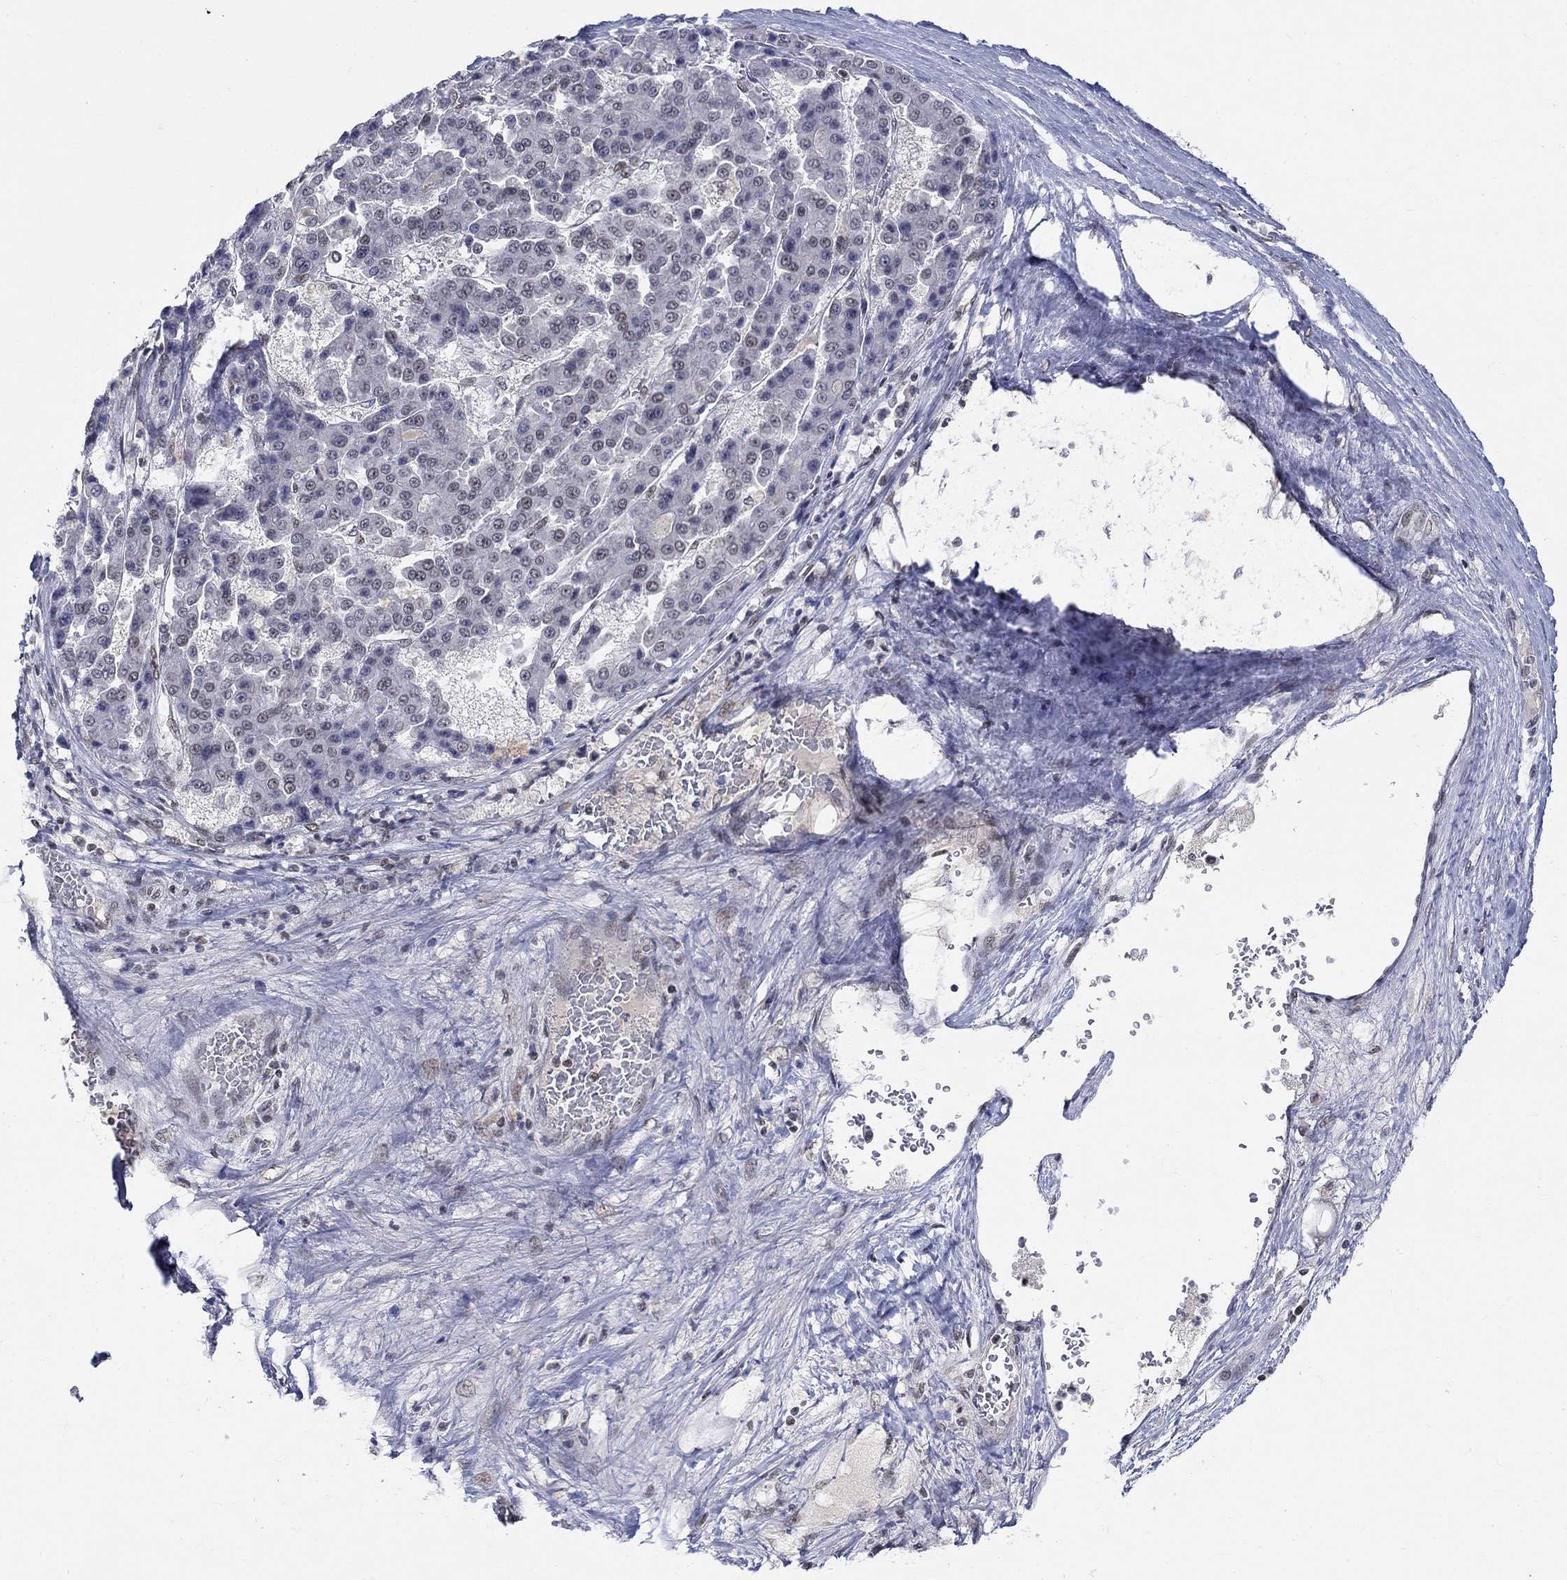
{"staining": {"intensity": "negative", "quantity": "none", "location": "none"}, "tissue": "liver cancer", "cell_type": "Tumor cells", "image_type": "cancer", "snomed": [{"axis": "morphology", "description": "Carcinoma, Hepatocellular, NOS"}, {"axis": "topography", "description": "Liver"}], "caption": "Immunohistochemistry of human liver hepatocellular carcinoma displays no staining in tumor cells.", "gene": "KLF12", "patient": {"sex": "male", "age": 70}}